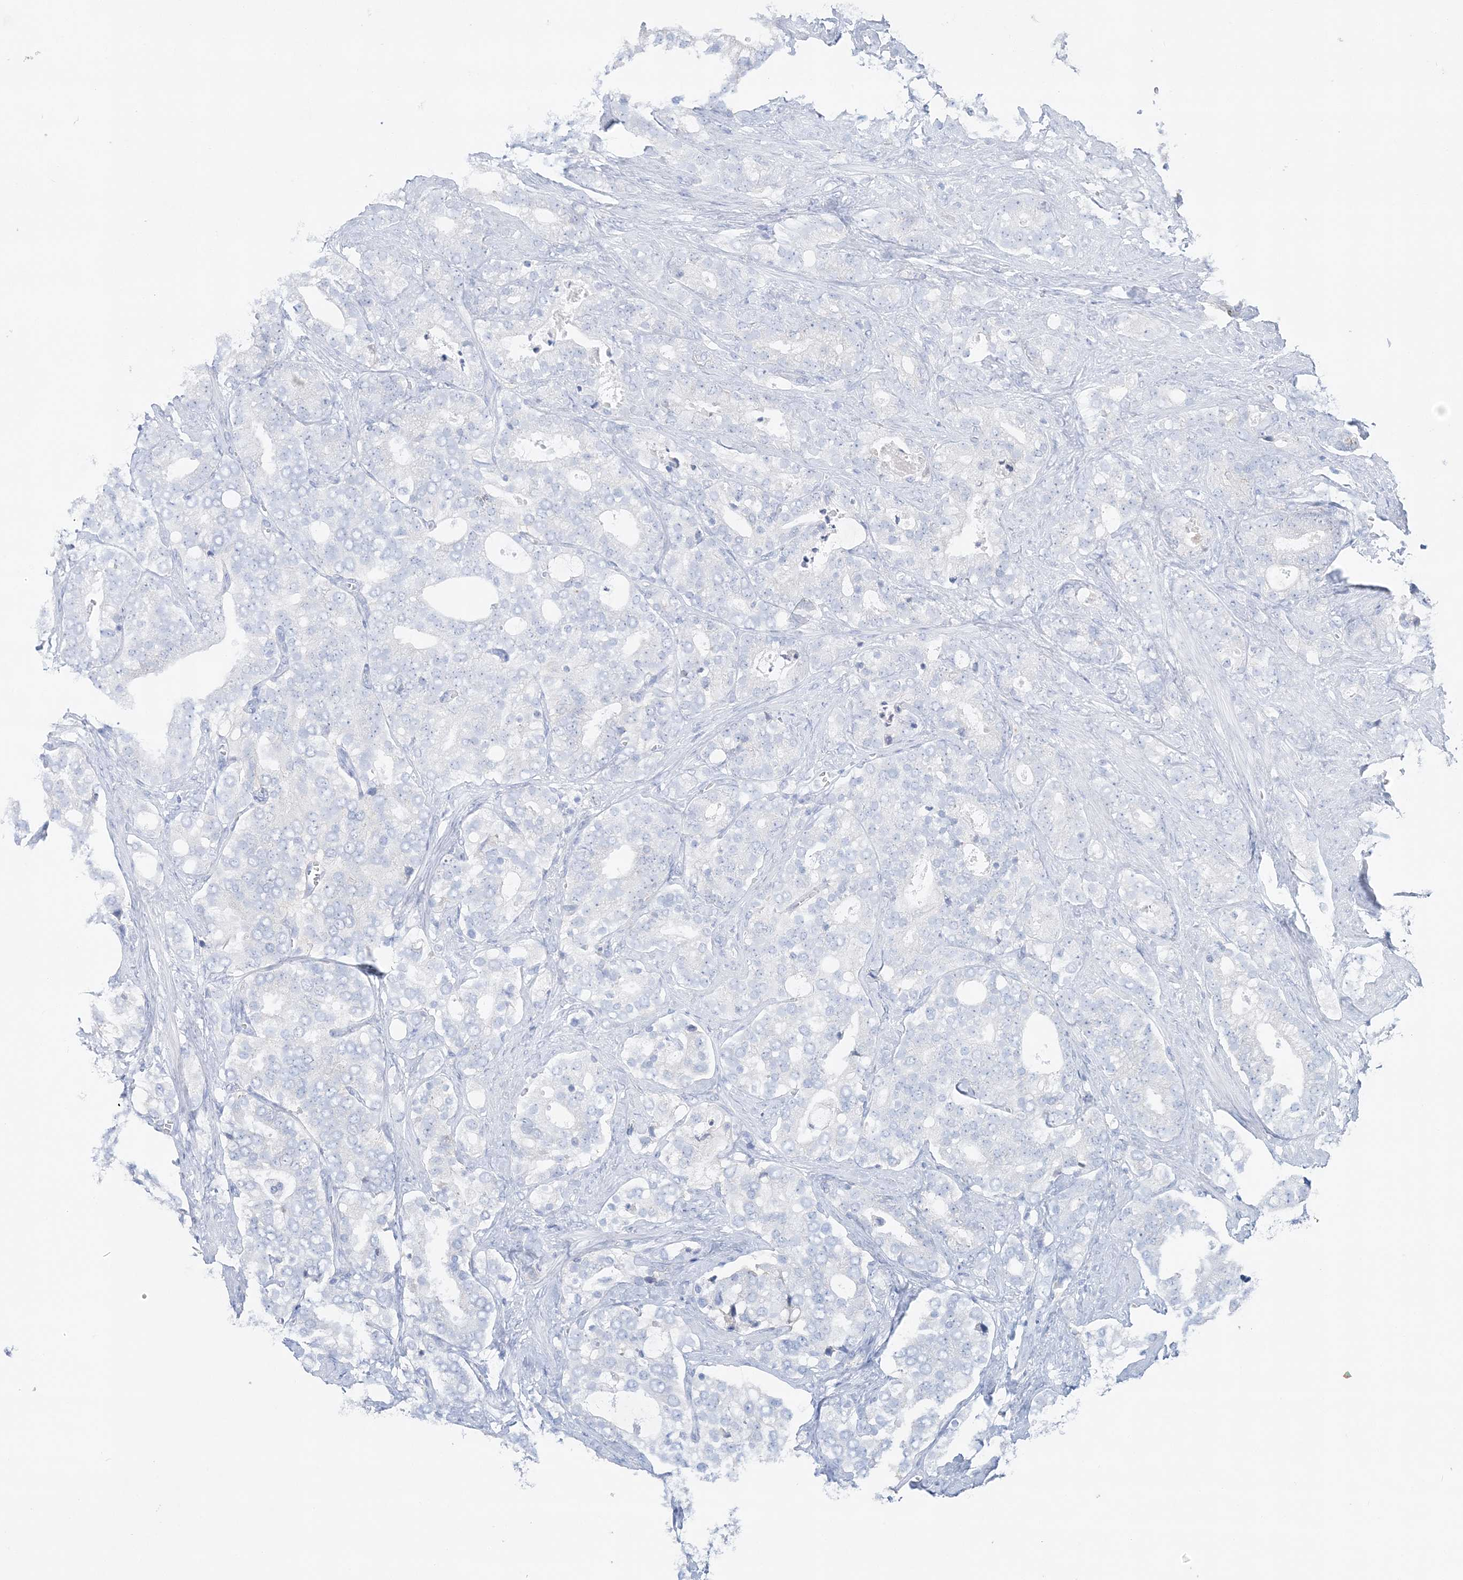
{"staining": {"intensity": "negative", "quantity": "none", "location": "none"}, "tissue": "prostate cancer", "cell_type": "Tumor cells", "image_type": "cancer", "snomed": [{"axis": "morphology", "description": "Adenocarcinoma, High grade"}, {"axis": "topography", "description": "Prostate and seminal vesicle, NOS"}], "caption": "Photomicrograph shows no significant protein staining in tumor cells of prostate high-grade adenocarcinoma.", "gene": "SLC5A6", "patient": {"sex": "male", "age": 67}}